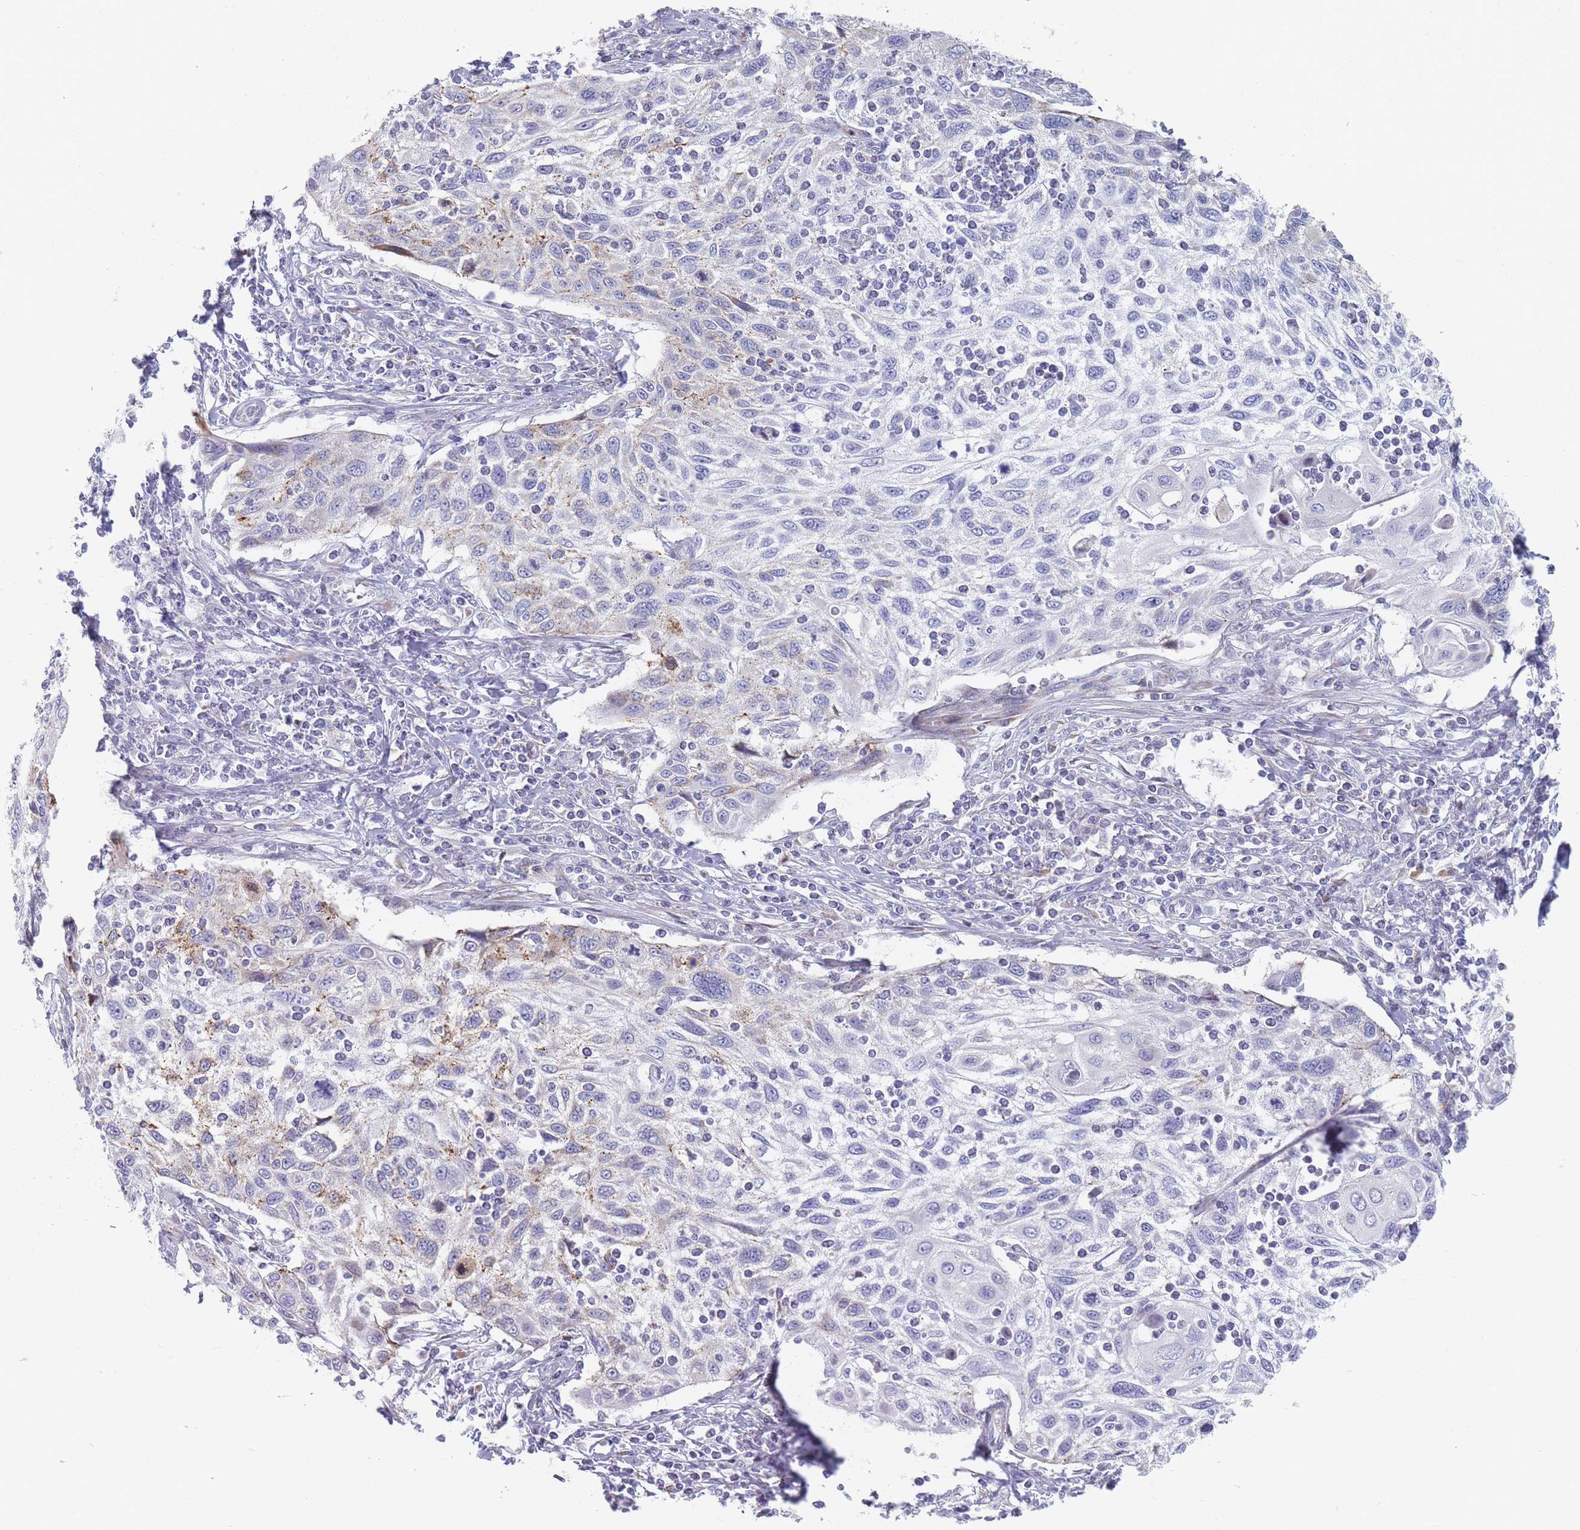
{"staining": {"intensity": "weak", "quantity": "<25%", "location": "cytoplasmic/membranous"}, "tissue": "cervical cancer", "cell_type": "Tumor cells", "image_type": "cancer", "snomed": [{"axis": "morphology", "description": "Squamous cell carcinoma, NOS"}, {"axis": "topography", "description": "Cervix"}], "caption": "There is no significant positivity in tumor cells of squamous cell carcinoma (cervical).", "gene": "SPATS1", "patient": {"sex": "female", "age": 70}}